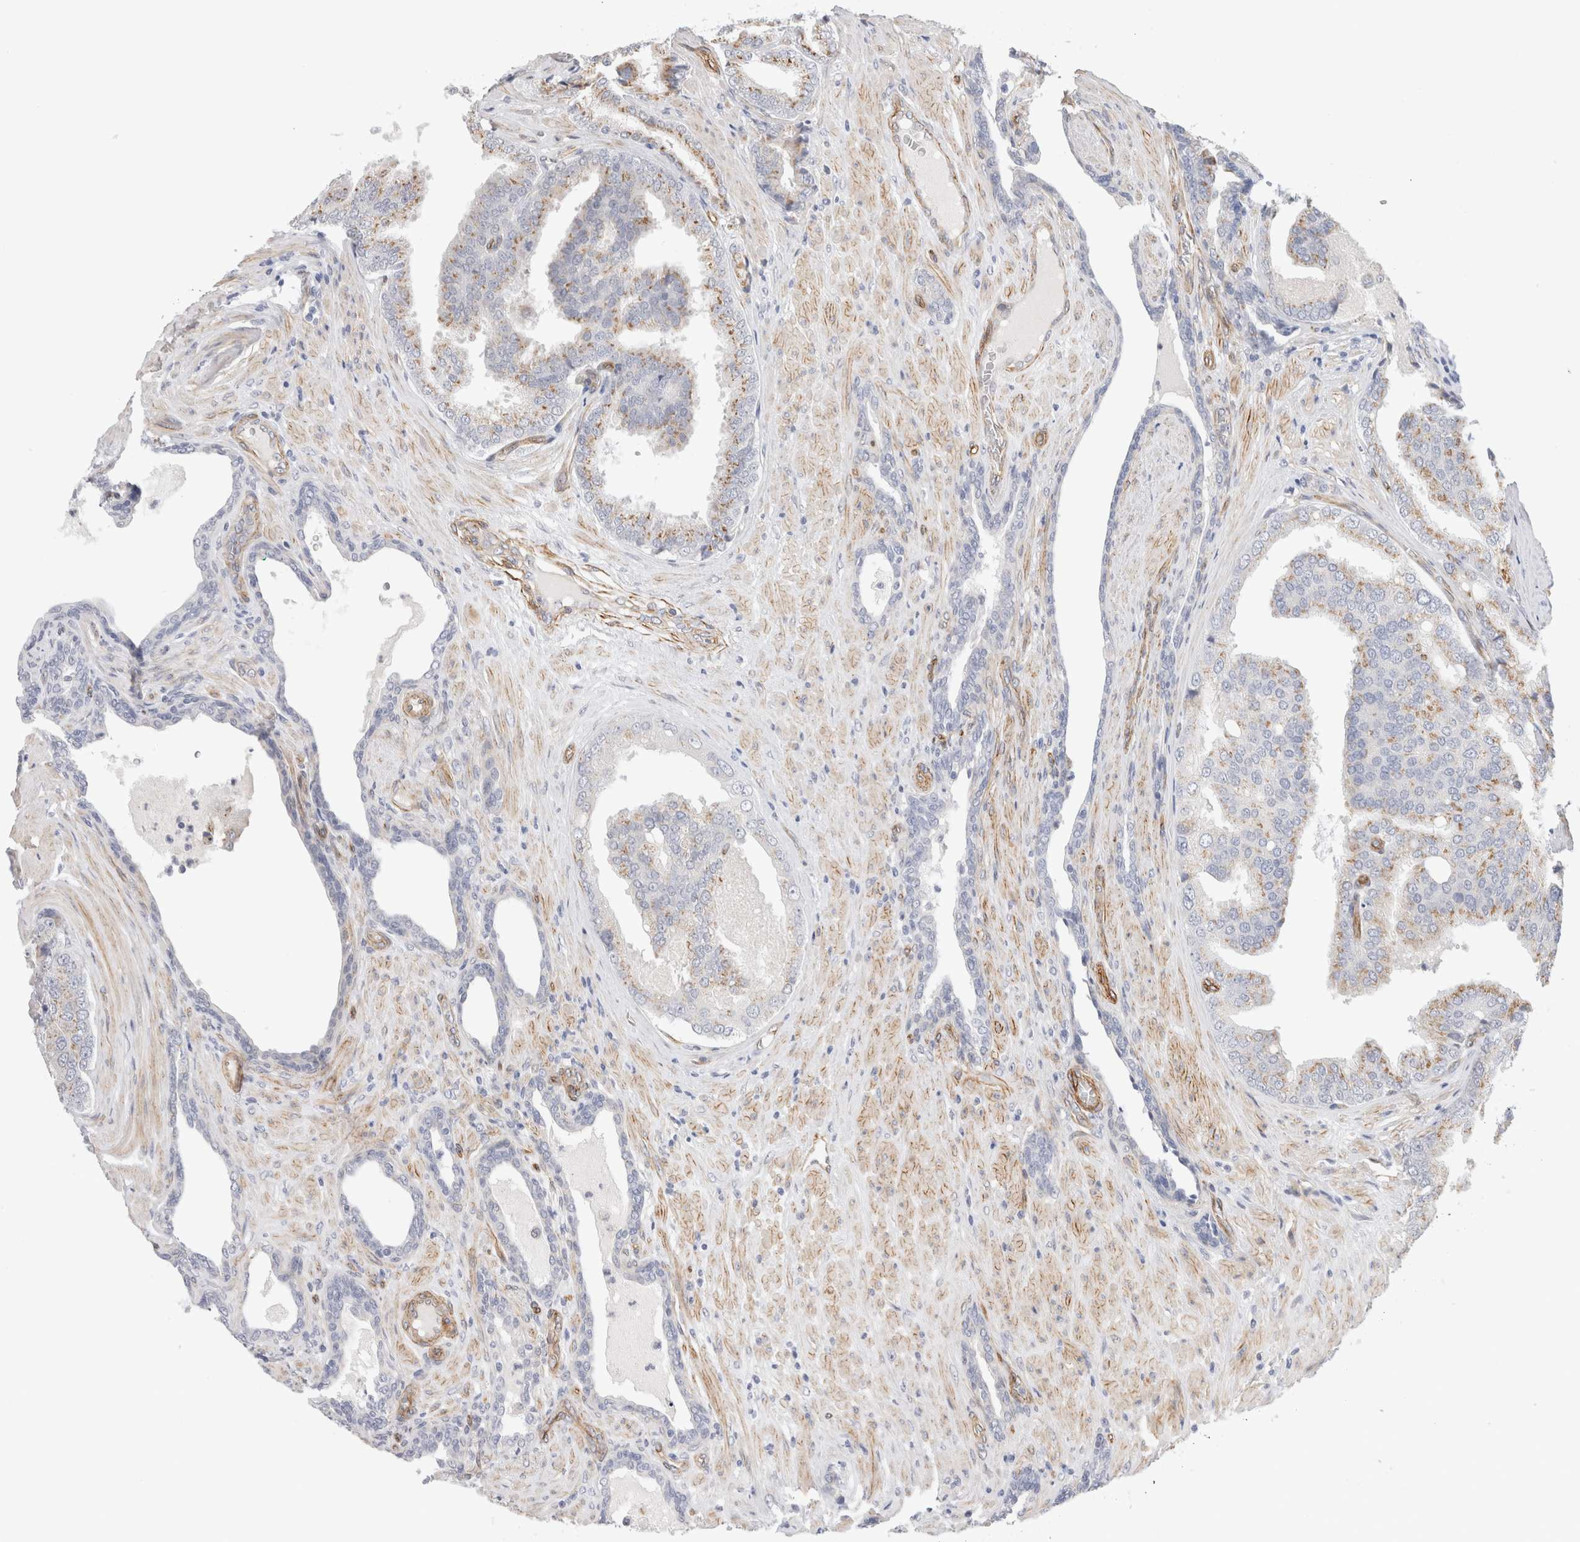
{"staining": {"intensity": "moderate", "quantity": "25%-75%", "location": "cytoplasmic/membranous"}, "tissue": "prostate cancer", "cell_type": "Tumor cells", "image_type": "cancer", "snomed": [{"axis": "morphology", "description": "Adenocarcinoma, High grade"}, {"axis": "topography", "description": "Prostate"}], "caption": "Immunohistochemistry (IHC) micrograph of neoplastic tissue: human prostate high-grade adenocarcinoma stained using immunohistochemistry (IHC) displays medium levels of moderate protein expression localized specifically in the cytoplasmic/membranous of tumor cells, appearing as a cytoplasmic/membranous brown color.", "gene": "CAAP1", "patient": {"sex": "male", "age": 50}}